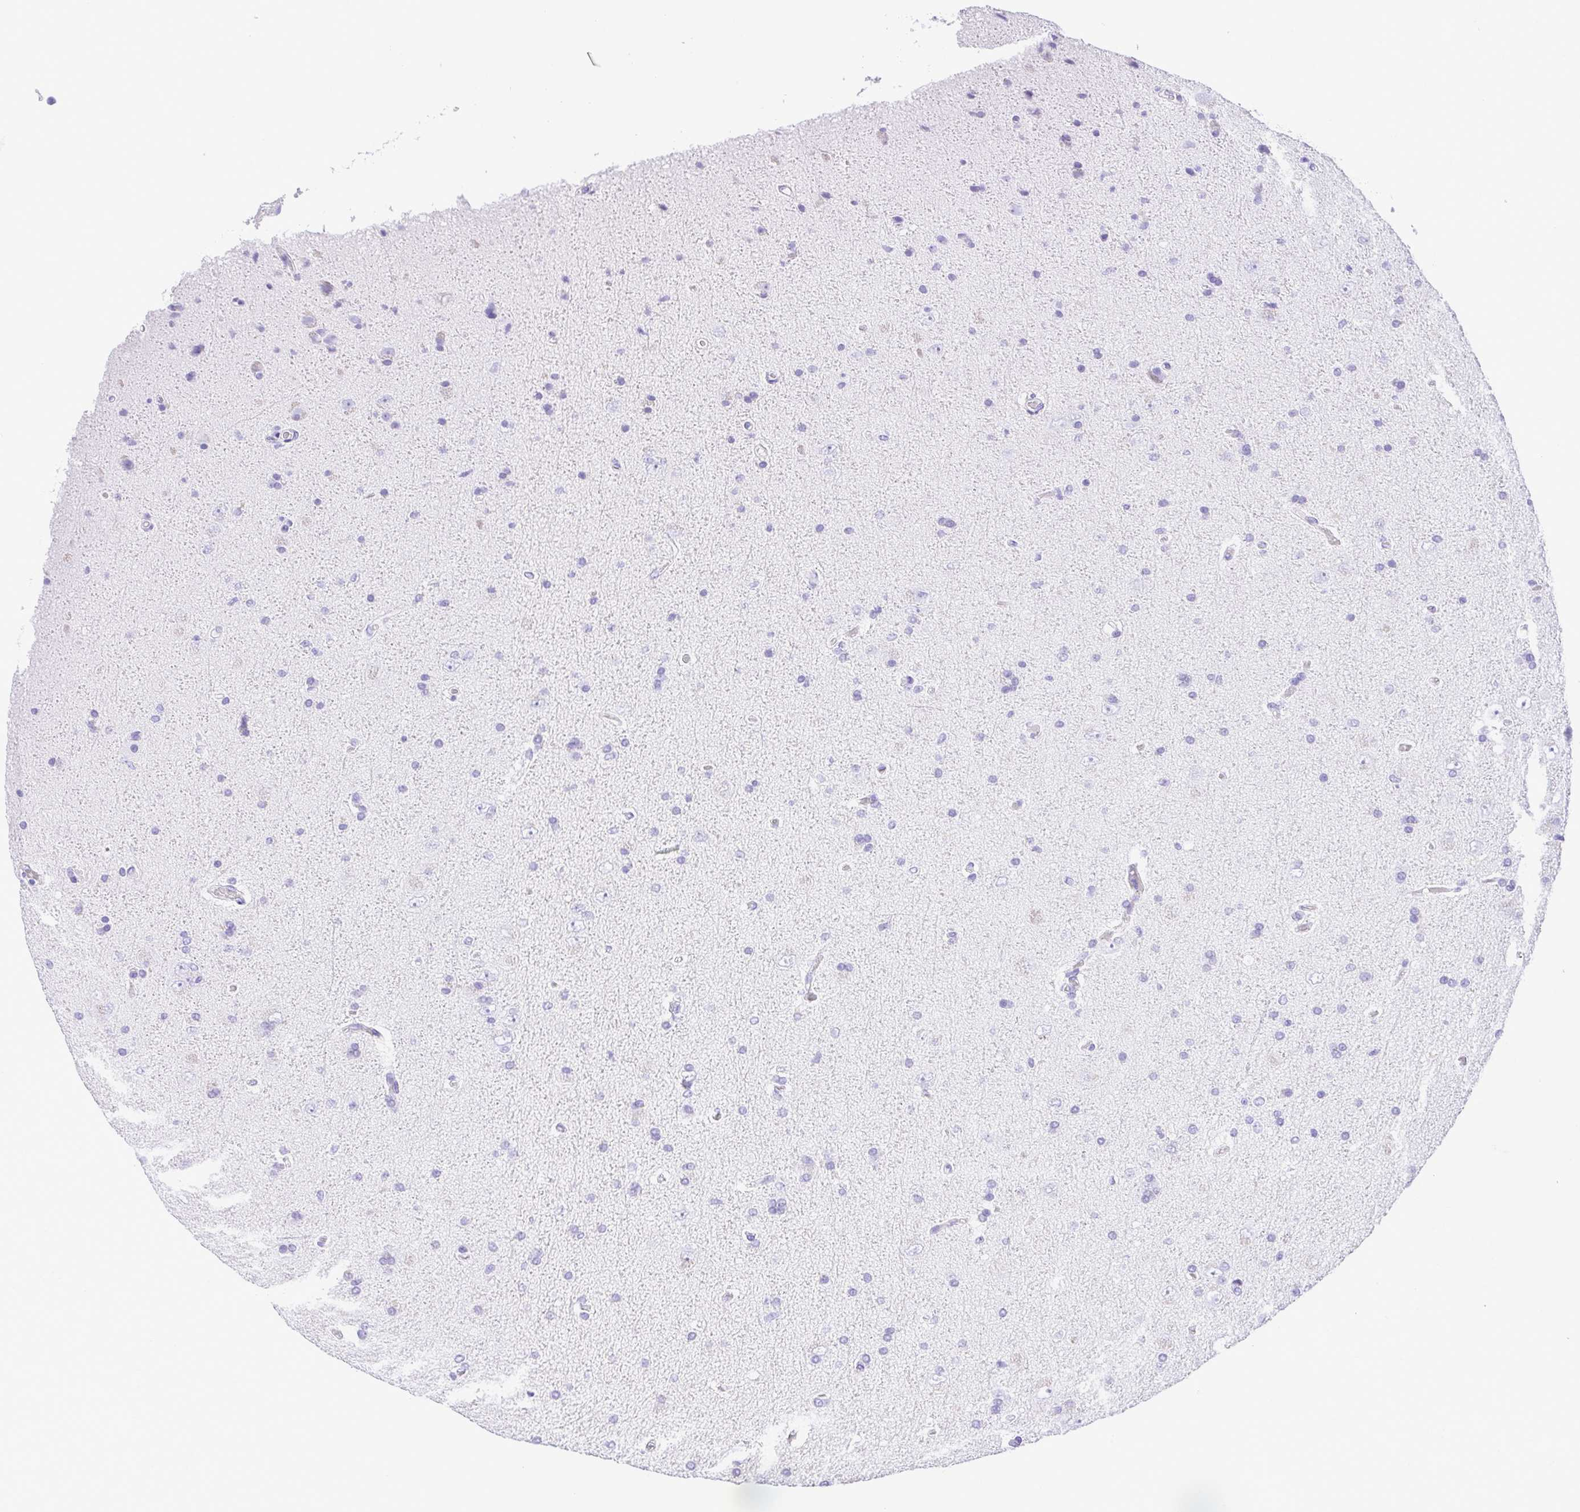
{"staining": {"intensity": "negative", "quantity": "none", "location": "none"}, "tissue": "glioma", "cell_type": "Tumor cells", "image_type": "cancer", "snomed": [{"axis": "morphology", "description": "Glioma, malignant, High grade"}, {"axis": "topography", "description": "Cerebral cortex"}], "caption": "An immunohistochemistry (IHC) histopathology image of glioma is shown. There is no staining in tumor cells of glioma.", "gene": "CDSN", "patient": {"sex": "male", "age": 70}}